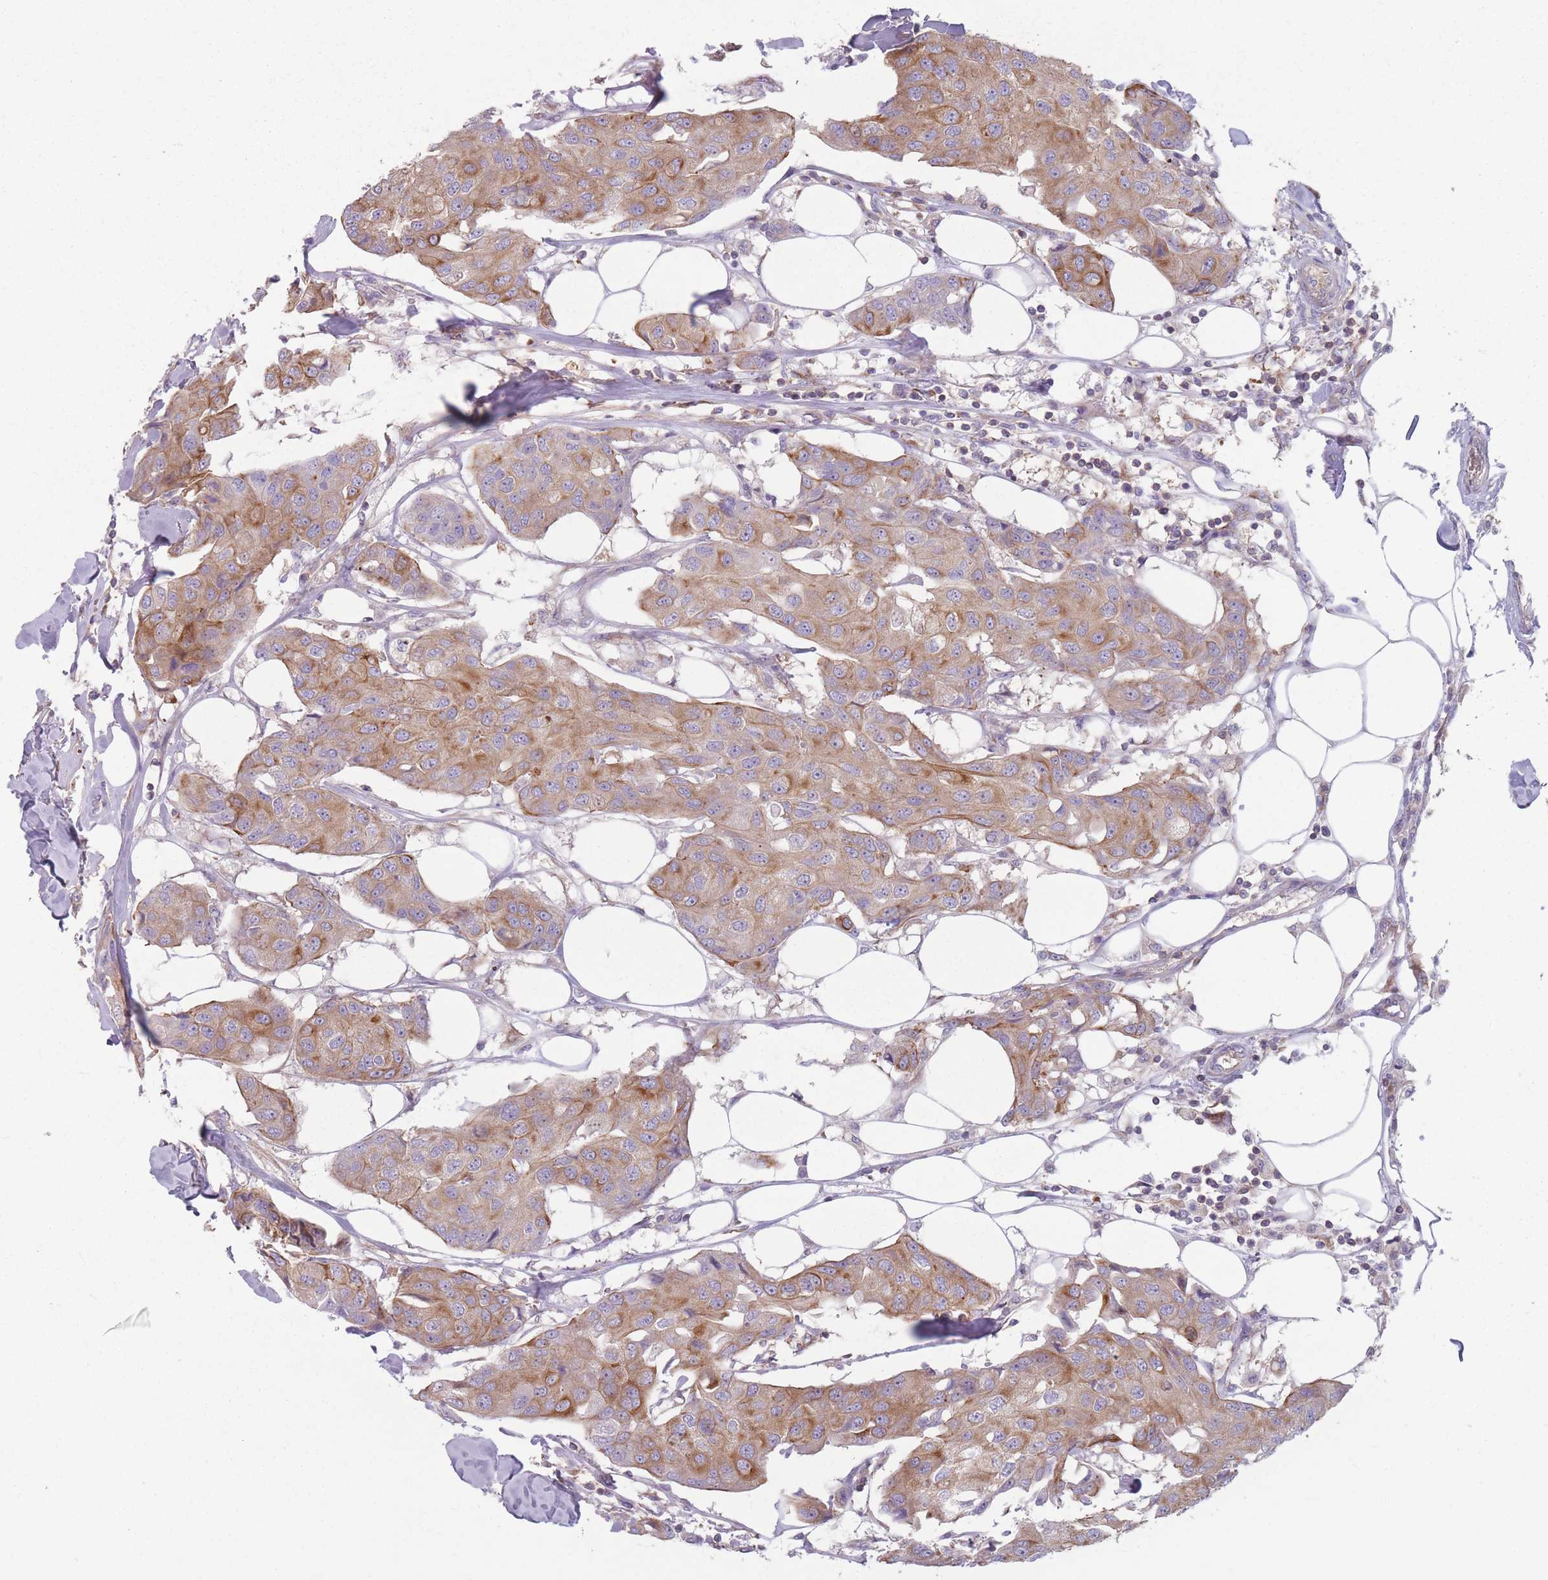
{"staining": {"intensity": "moderate", "quantity": ">75%", "location": "cytoplasmic/membranous"}, "tissue": "breast cancer", "cell_type": "Tumor cells", "image_type": "cancer", "snomed": [{"axis": "morphology", "description": "Duct carcinoma"}, {"axis": "topography", "description": "Breast"}], "caption": "The immunohistochemical stain shows moderate cytoplasmic/membranous positivity in tumor cells of breast intraductal carcinoma tissue.", "gene": "HSBP1L1", "patient": {"sex": "female", "age": 80}}